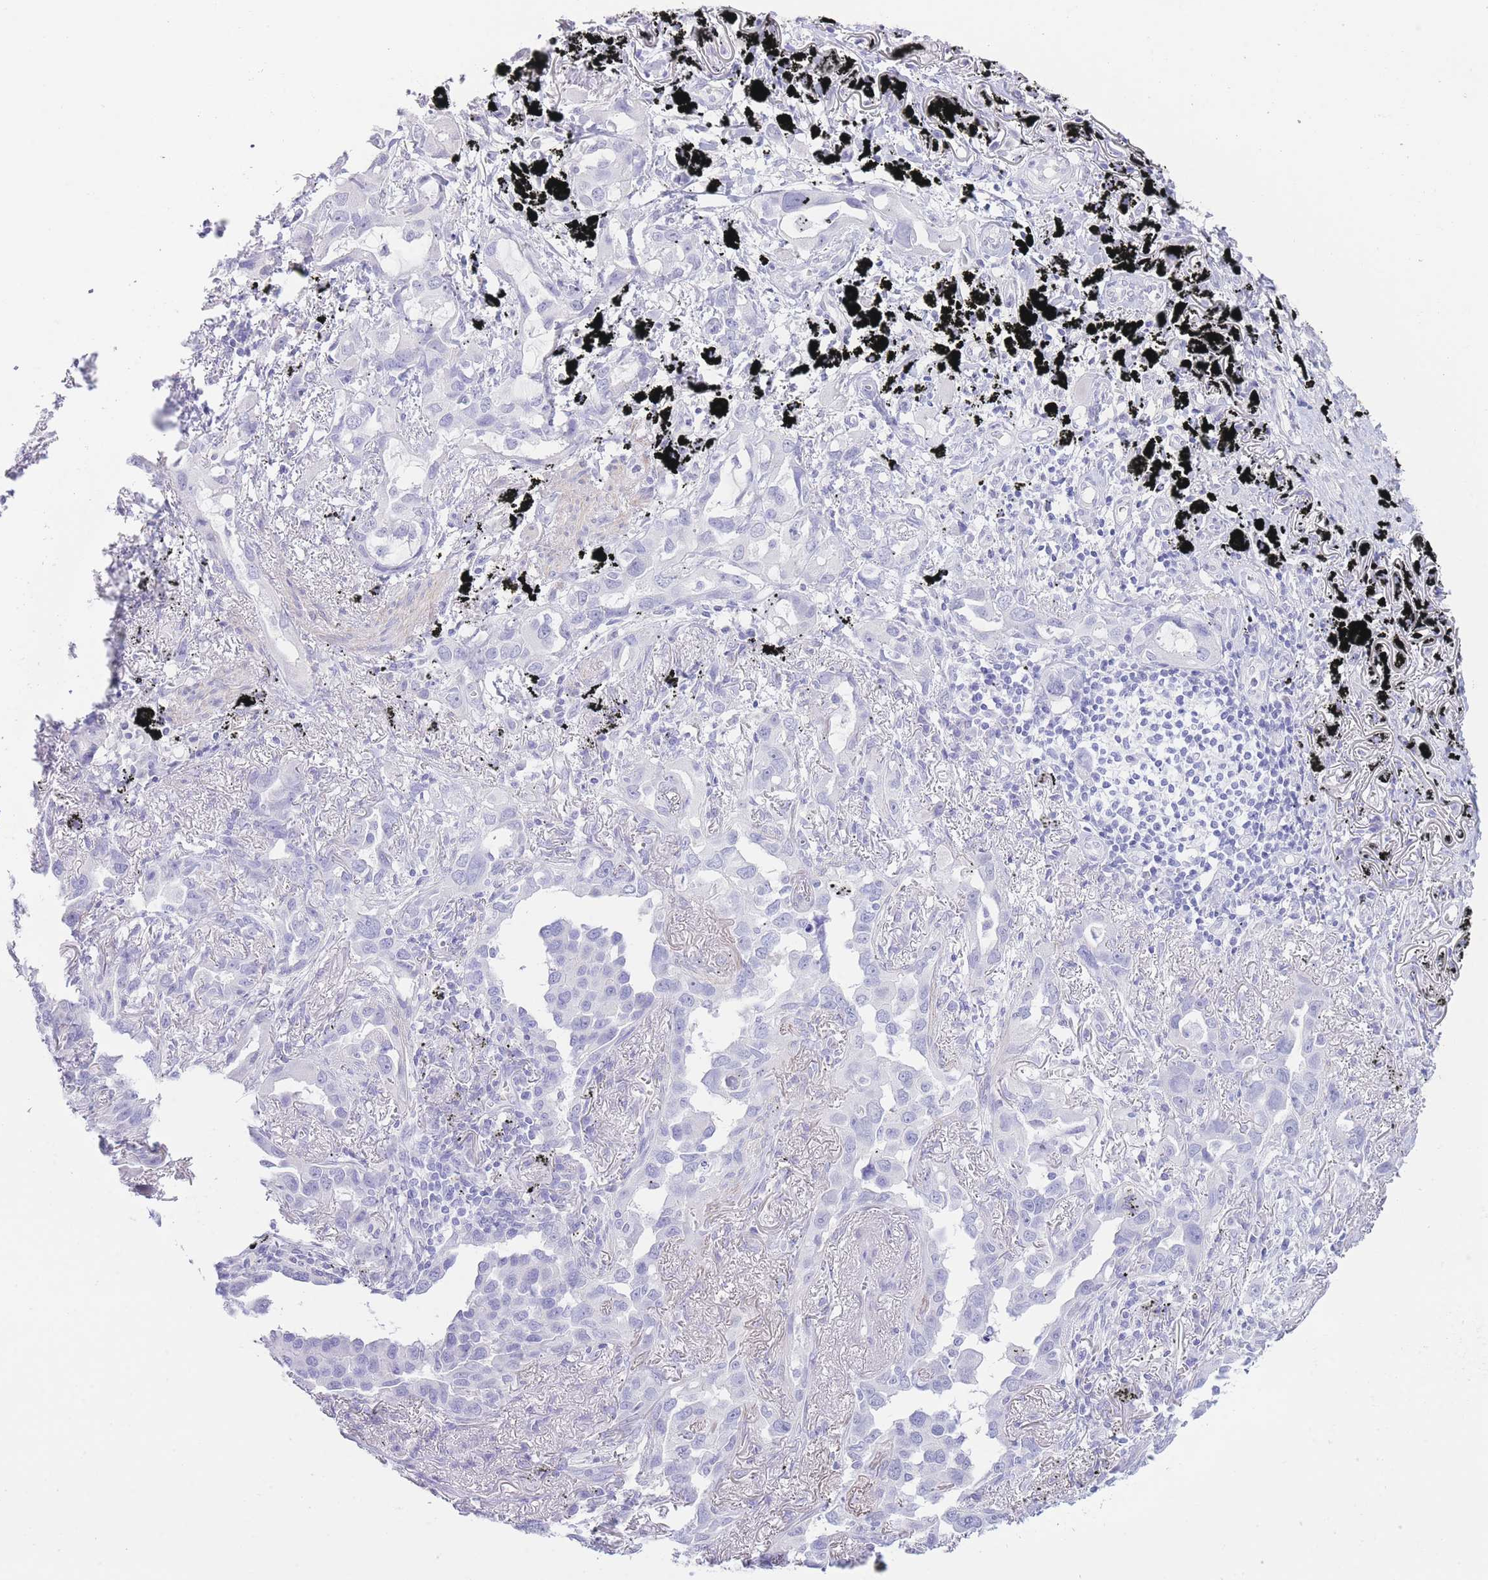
{"staining": {"intensity": "negative", "quantity": "none", "location": "none"}, "tissue": "lung cancer", "cell_type": "Tumor cells", "image_type": "cancer", "snomed": [{"axis": "morphology", "description": "Adenocarcinoma, NOS"}, {"axis": "topography", "description": "Lung"}], "caption": "Immunohistochemical staining of lung adenocarcinoma displays no significant staining in tumor cells.", "gene": "PKLR", "patient": {"sex": "male", "age": 67}}